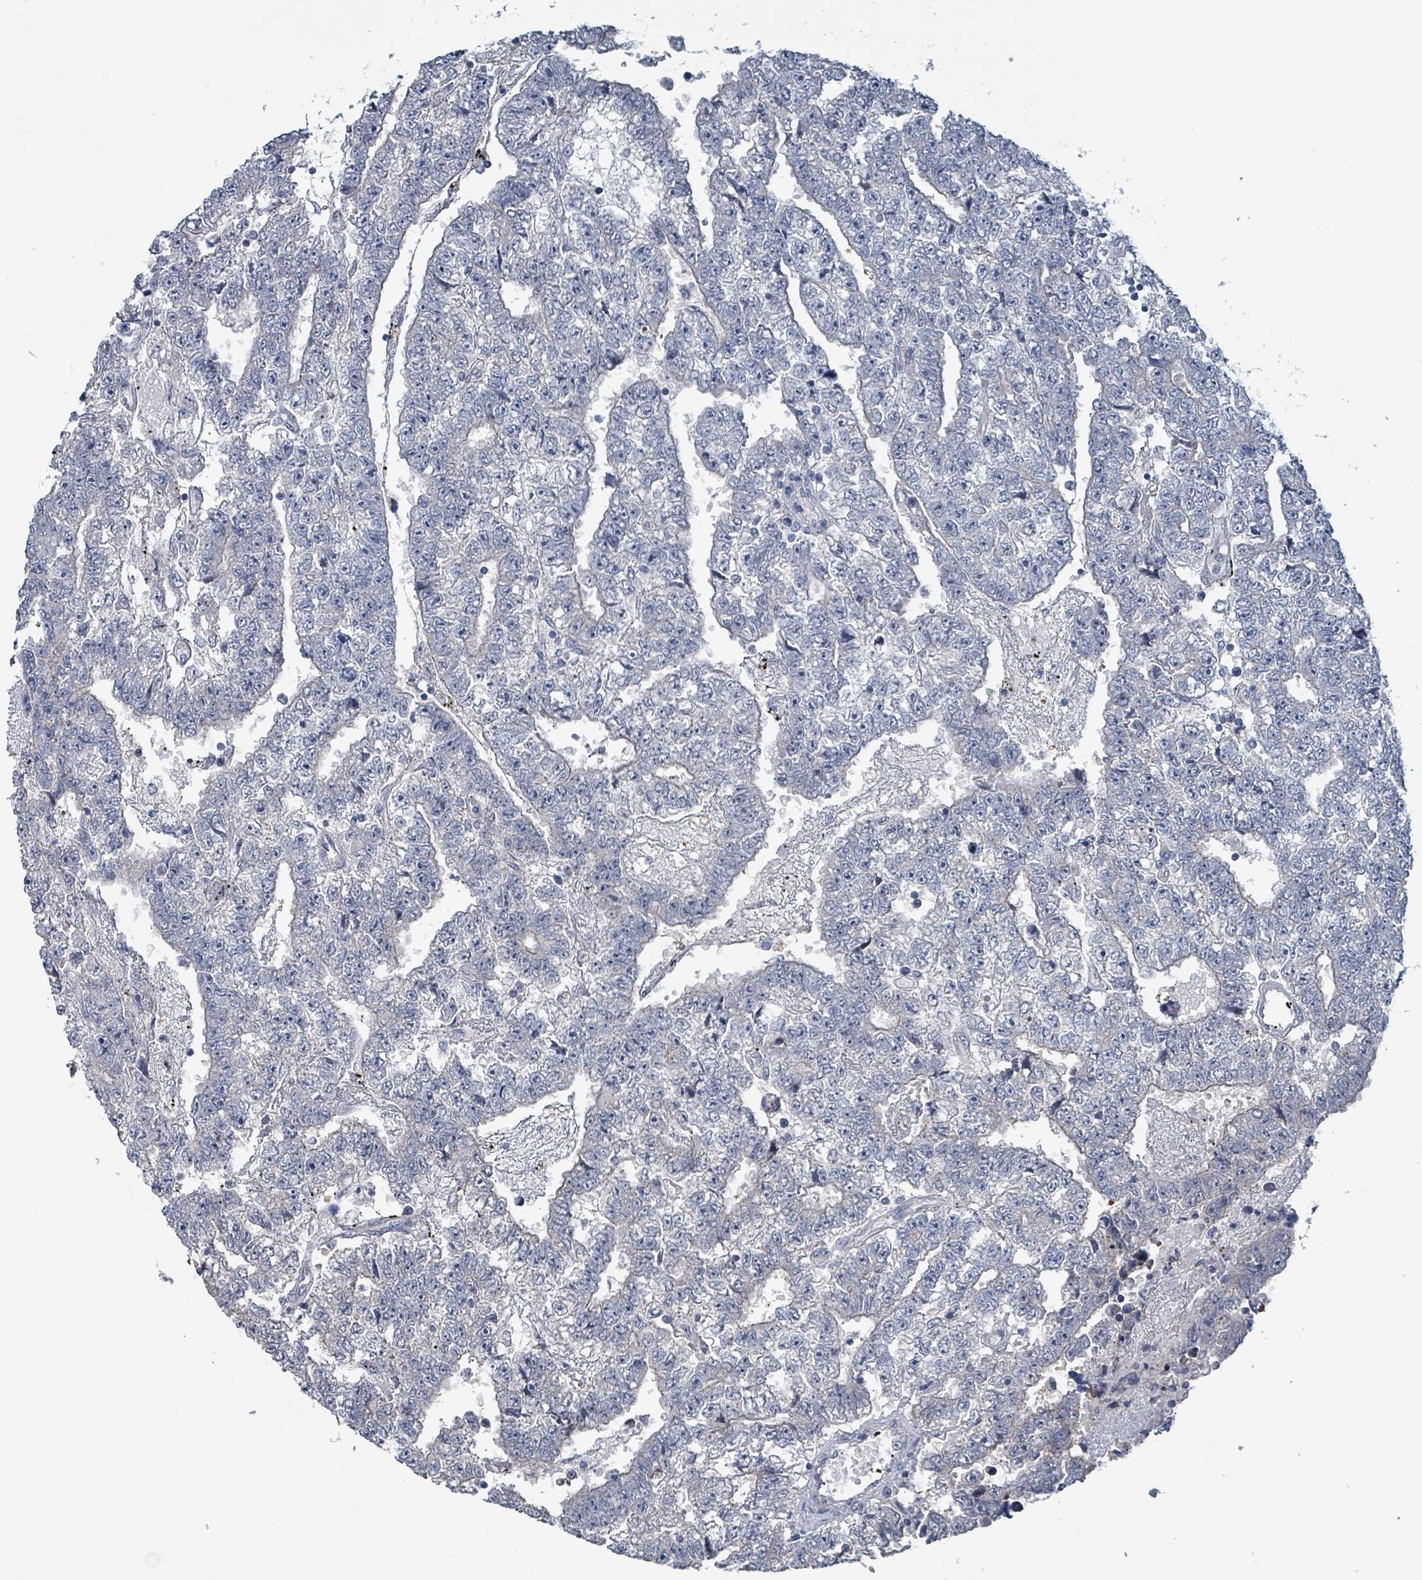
{"staining": {"intensity": "negative", "quantity": "none", "location": "none"}, "tissue": "testis cancer", "cell_type": "Tumor cells", "image_type": "cancer", "snomed": [{"axis": "morphology", "description": "Carcinoma, Embryonal, NOS"}, {"axis": "topography", "description": "Testis"}], "caption": "DAB immunohistochemical staining of human embryonal carcinoma (testis) reveals no significant positivity in tumor cells. Nuclei are stained in blue.", "gene": "BIVM", "patient": {"sex": "male", "age": 25}}